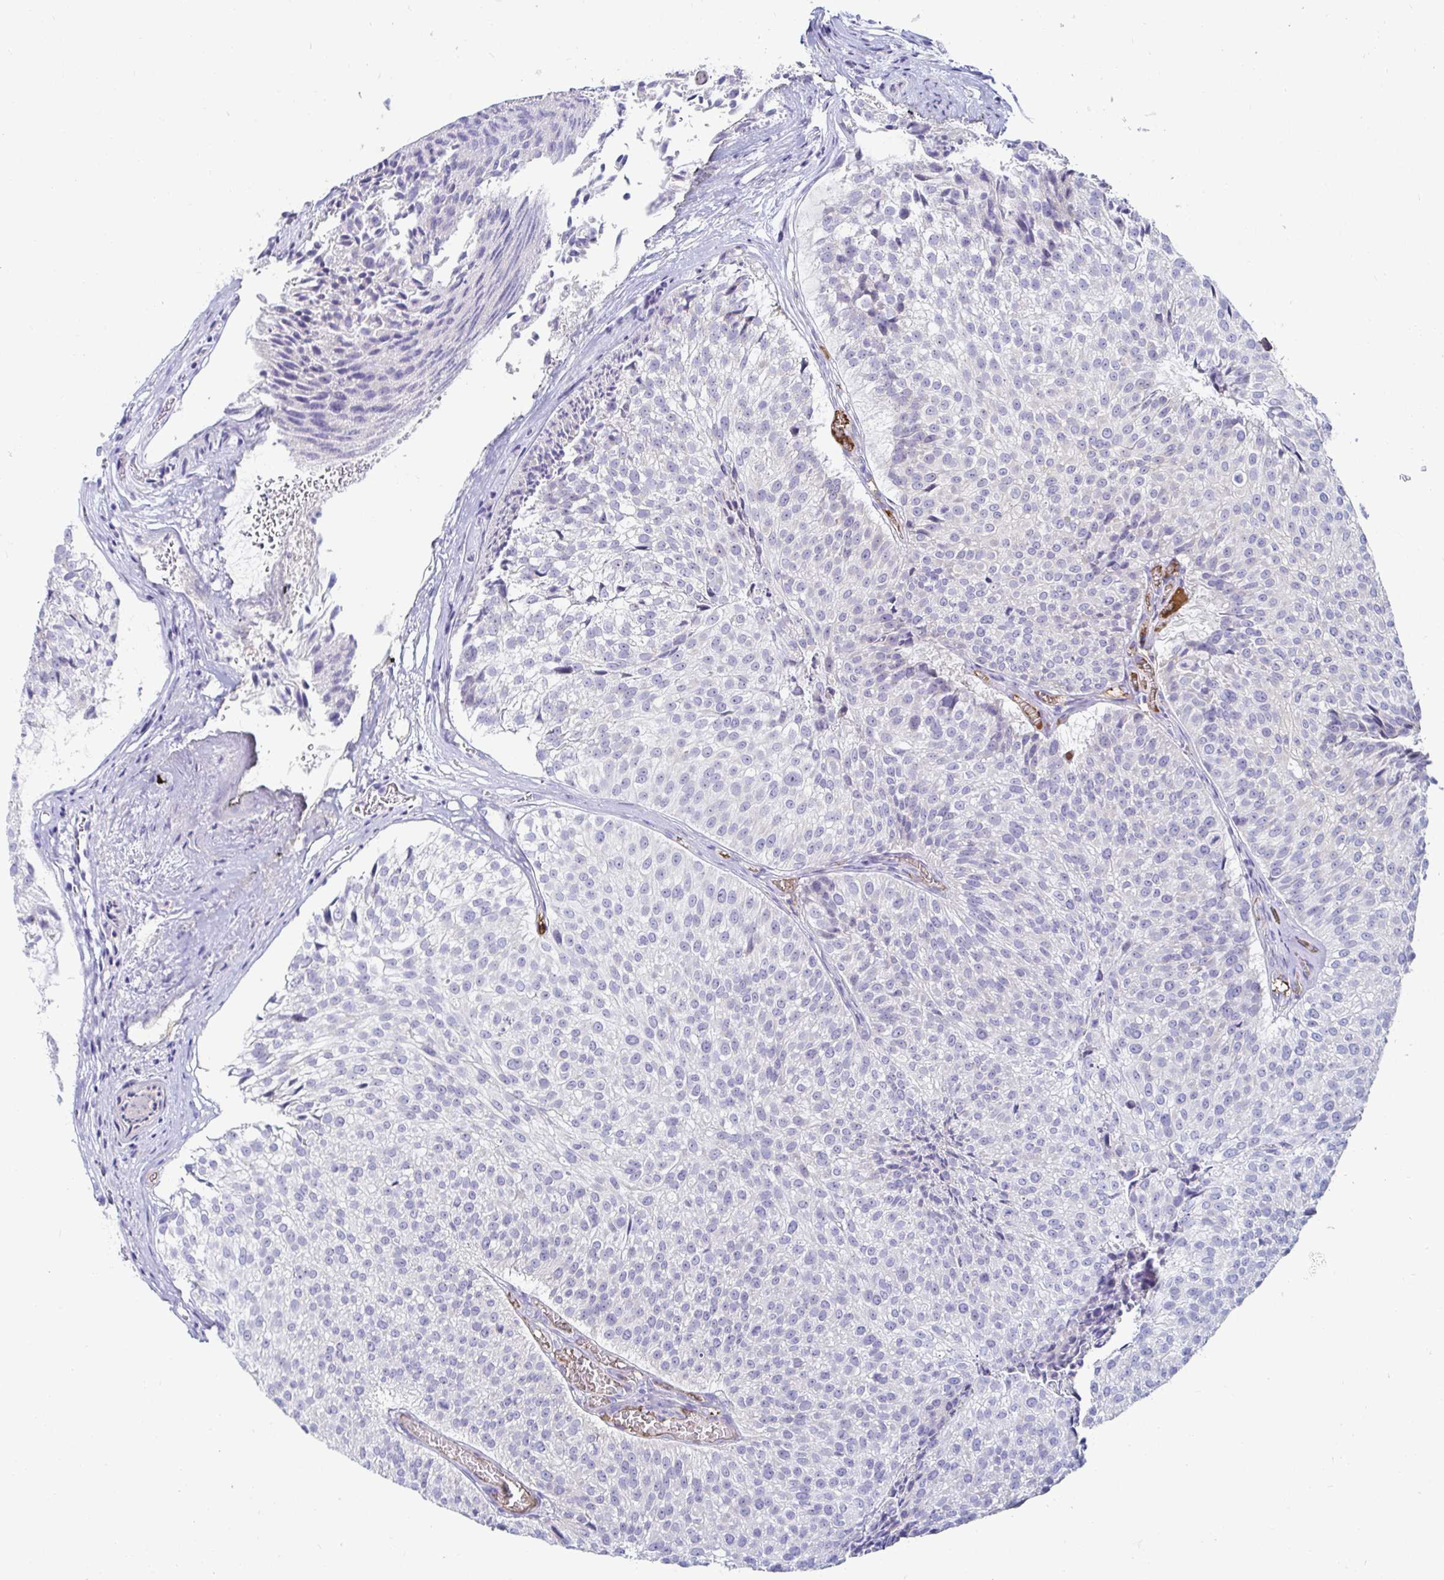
{"staining": {"intensity": "negative", "quantity": "none", "location": "none"}, "tissue": "urothelial cancer", "cell_type": "Tumor cells", "image_type": "cancer", "snomed": [{"axis": "morphology", "description": "Urothelial carcinoma, Low grade"}, {"axis": "topography", "description": "Urinary bladder"}], "caption": "High magnification brightfield microscopy of urothelial carcinoma (low-grade) stained with DAB (3,3'-diaminobenzidine) (brown) and counterstained with hematoxylin (blue): tumor cells show no significant staining.", "gene": "C4orf17", "patient": {"sex": "male", "age": 80}}